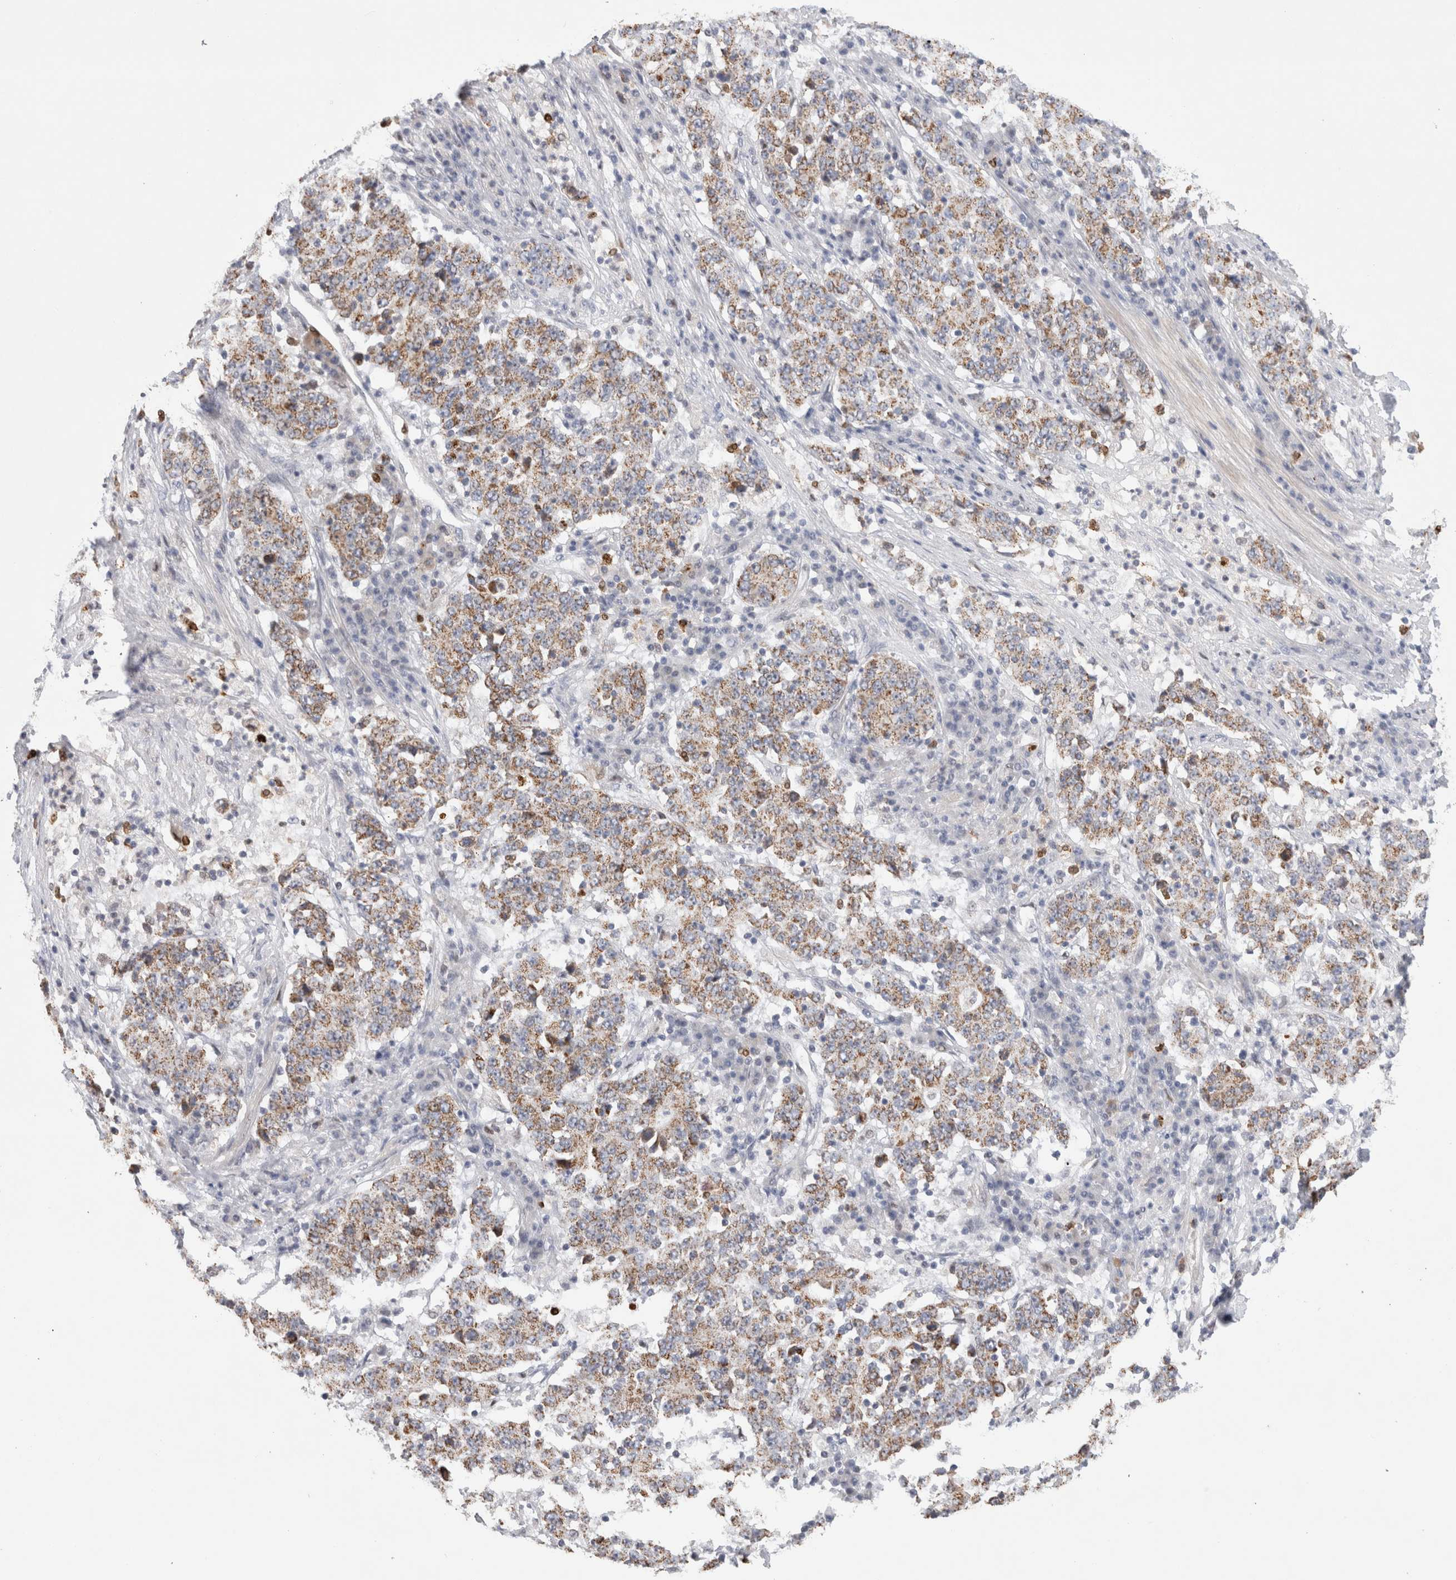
{"staining": {"intensity": "moderate", "quantity": ">75%", "location": "cytoplasmic/membranous"}, "tissue": "stomach cancer", "cell_type": "Tumor cells", "image_type": "cancer", "snomed": [{"axis": "morphology", "description": "Adenocarcinoma, NOS"}, {"axis": "topography", "description": "Stomach"}], "caption": "IHC photomicrograph of neoplastic tissue: human stomach cancer (adenocarcinoma) stained using immunohistochemistry (IHC) reveals medium levels of moderate protein expression localized specifically in the cytoplasmic/membranous of tumor cells, appearing as a cytoplasmic/membranous brown color.", "gene": "AGMAT", "patient": {"sex": "male", "age": 59}}